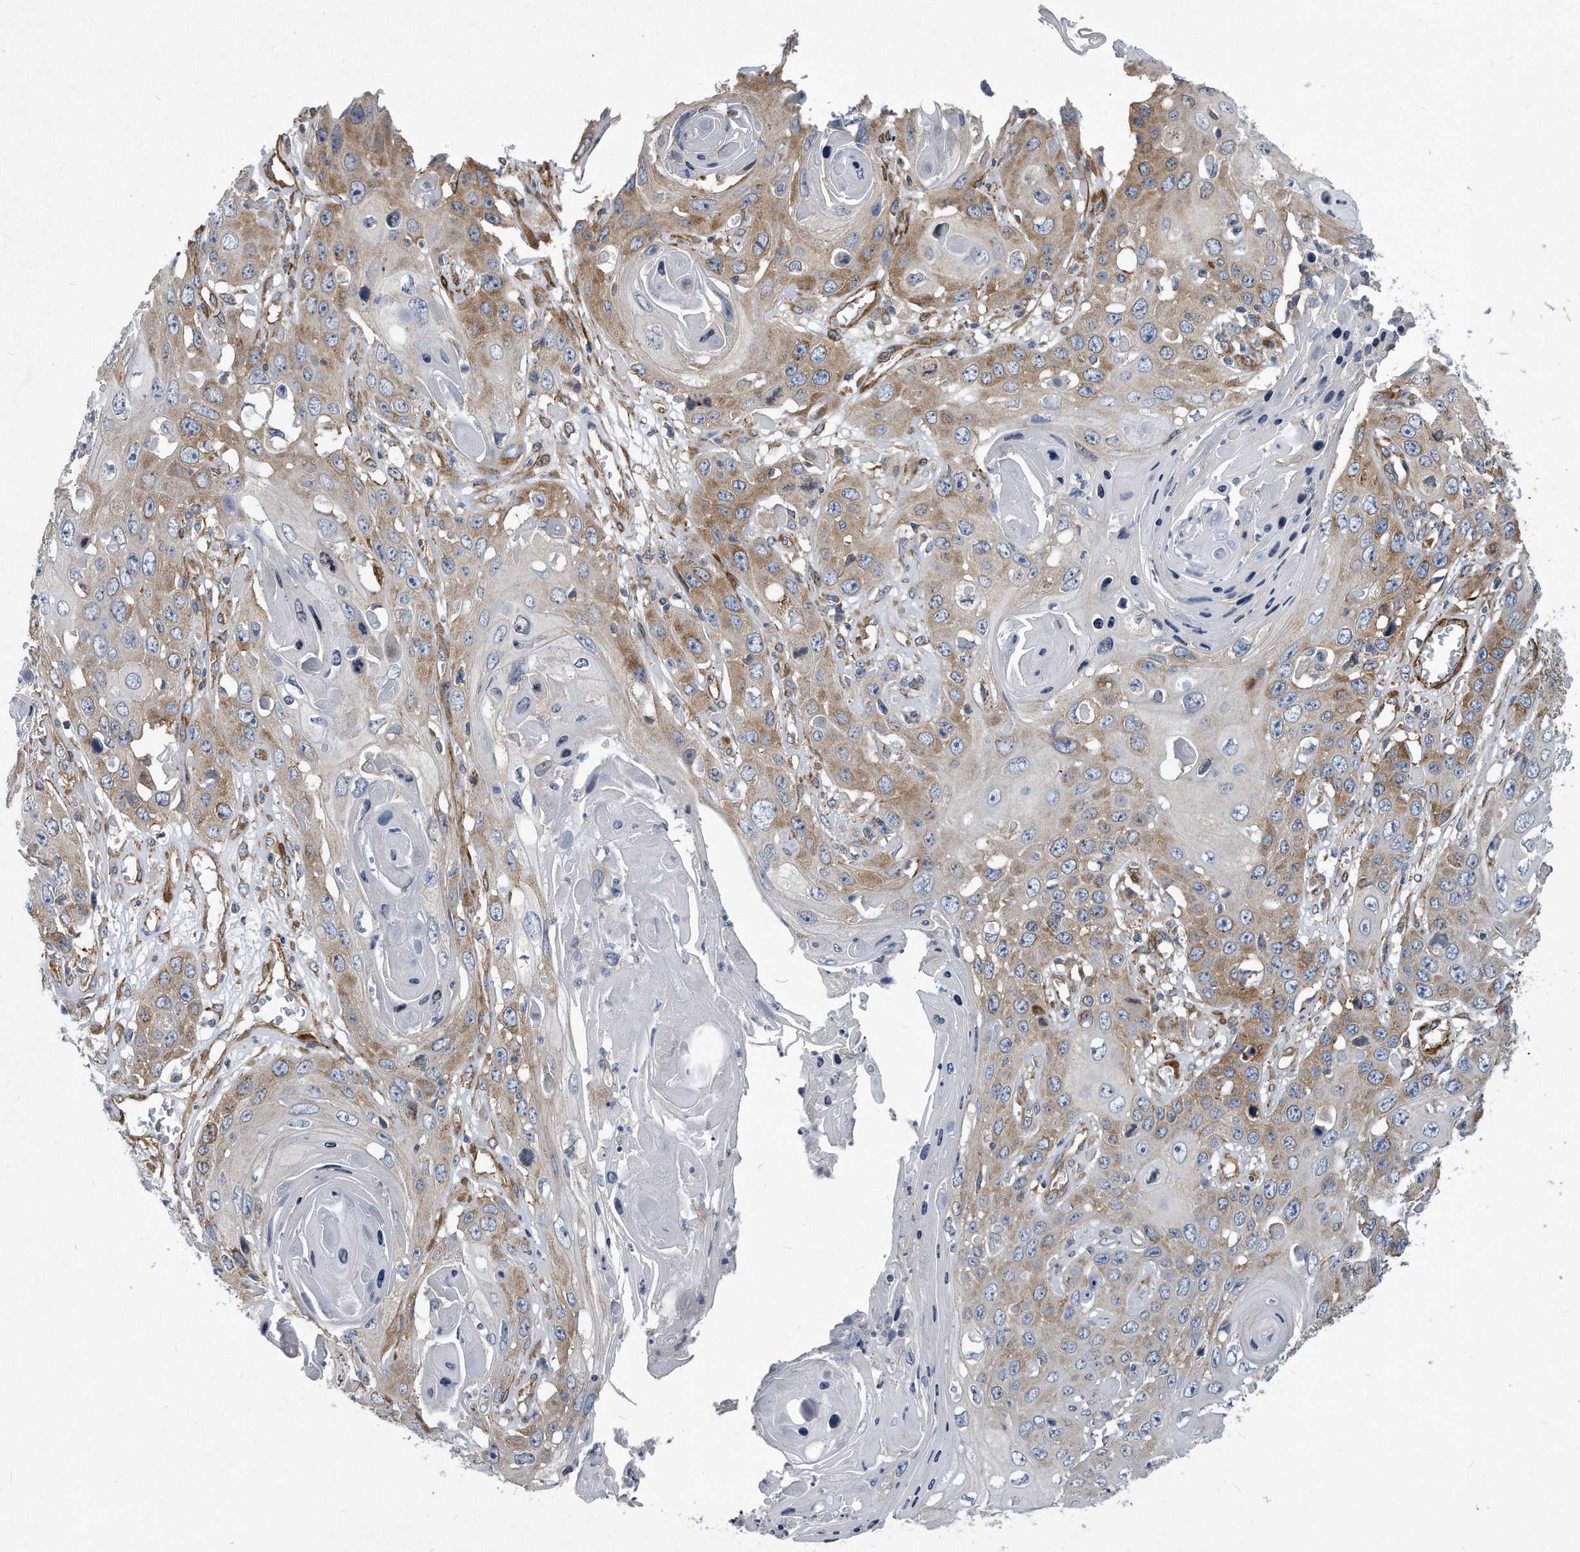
{"staining": {"intensity": "moderate", "quantity": "25%-75%", "location": "cytoplasmic/membranous"}, "tissue": "skin cancer", "cell_type": "Tumor cells", "image_type": "cancer", "snomed": [{"axis": "morphology", "description": "Squamous cell carcinoma, NOS"}, {"axis": "topography", "description": "Skin"}], "caption": "Immunohistochemistry (IHC) of human skin squamous cell carcinoma demonstrates medium levels of moderate cytoplasmic/membranous expression in about 25%-75% of tumor cells.", "gene": "EIF2B4", "patient": {"sex": "male", "age": 55}}